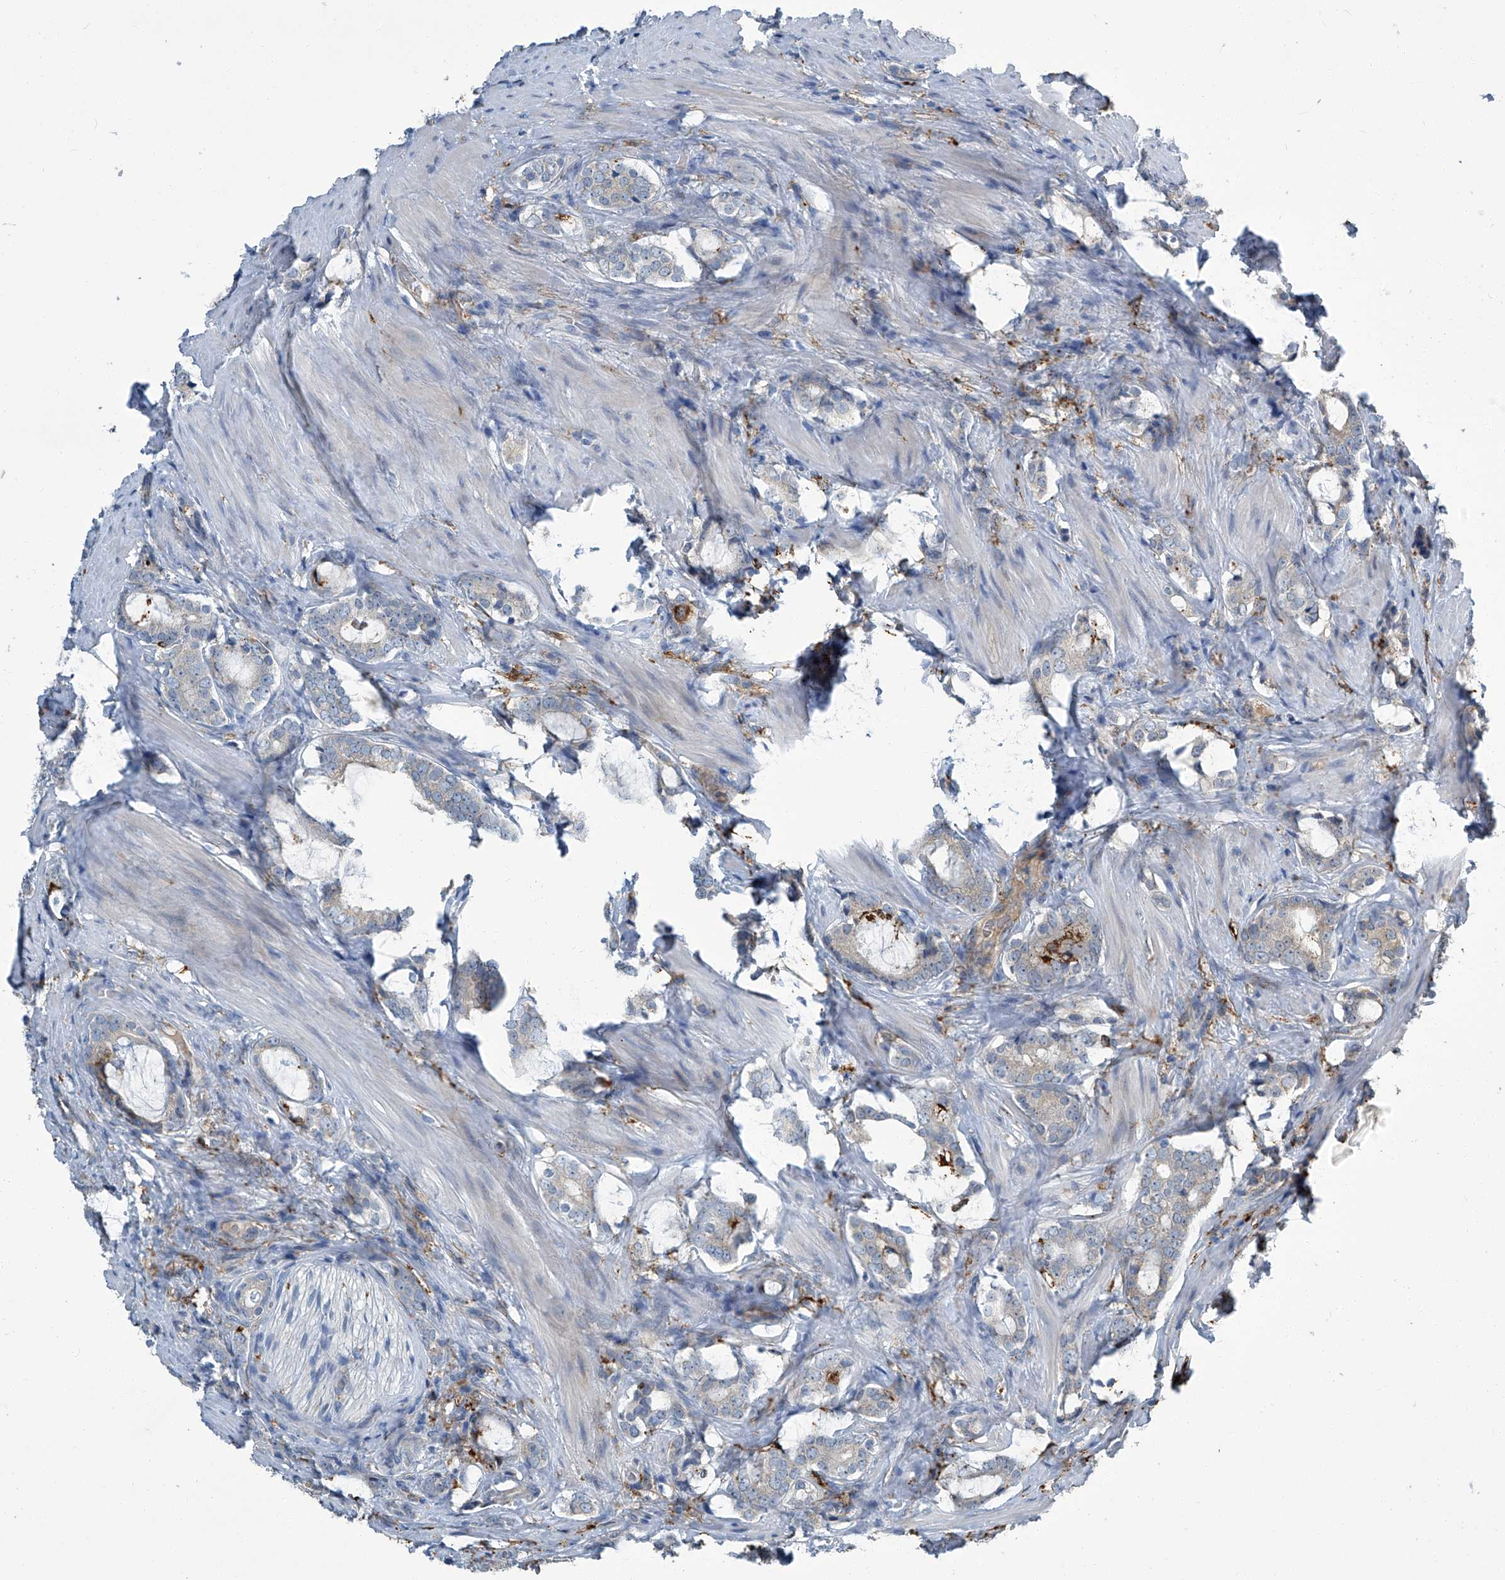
{"staining": {"intensity": "moderate", "quantity": "<25%", "location": "cytoplasmic/membranous"}, "tissue": "prostate cancer", "cell_type": "Tumor cells", "image_type": "cancer", "snomed": [{"axis": "morphology", "description": "Adenocarcinoma, High grade"}, {"axis": "topography", "description": "Prostate"}], "caption": "Immunohistochemistry (IHC) (DAB) staining of human high-grade adenocarcinoma (prostate) displays moderate cytoplasmic/membranous protein positivity in approximately <25% of tumor cells.", "gene": "FAM167A", "patient": {"sex": "male", "age": 63}}